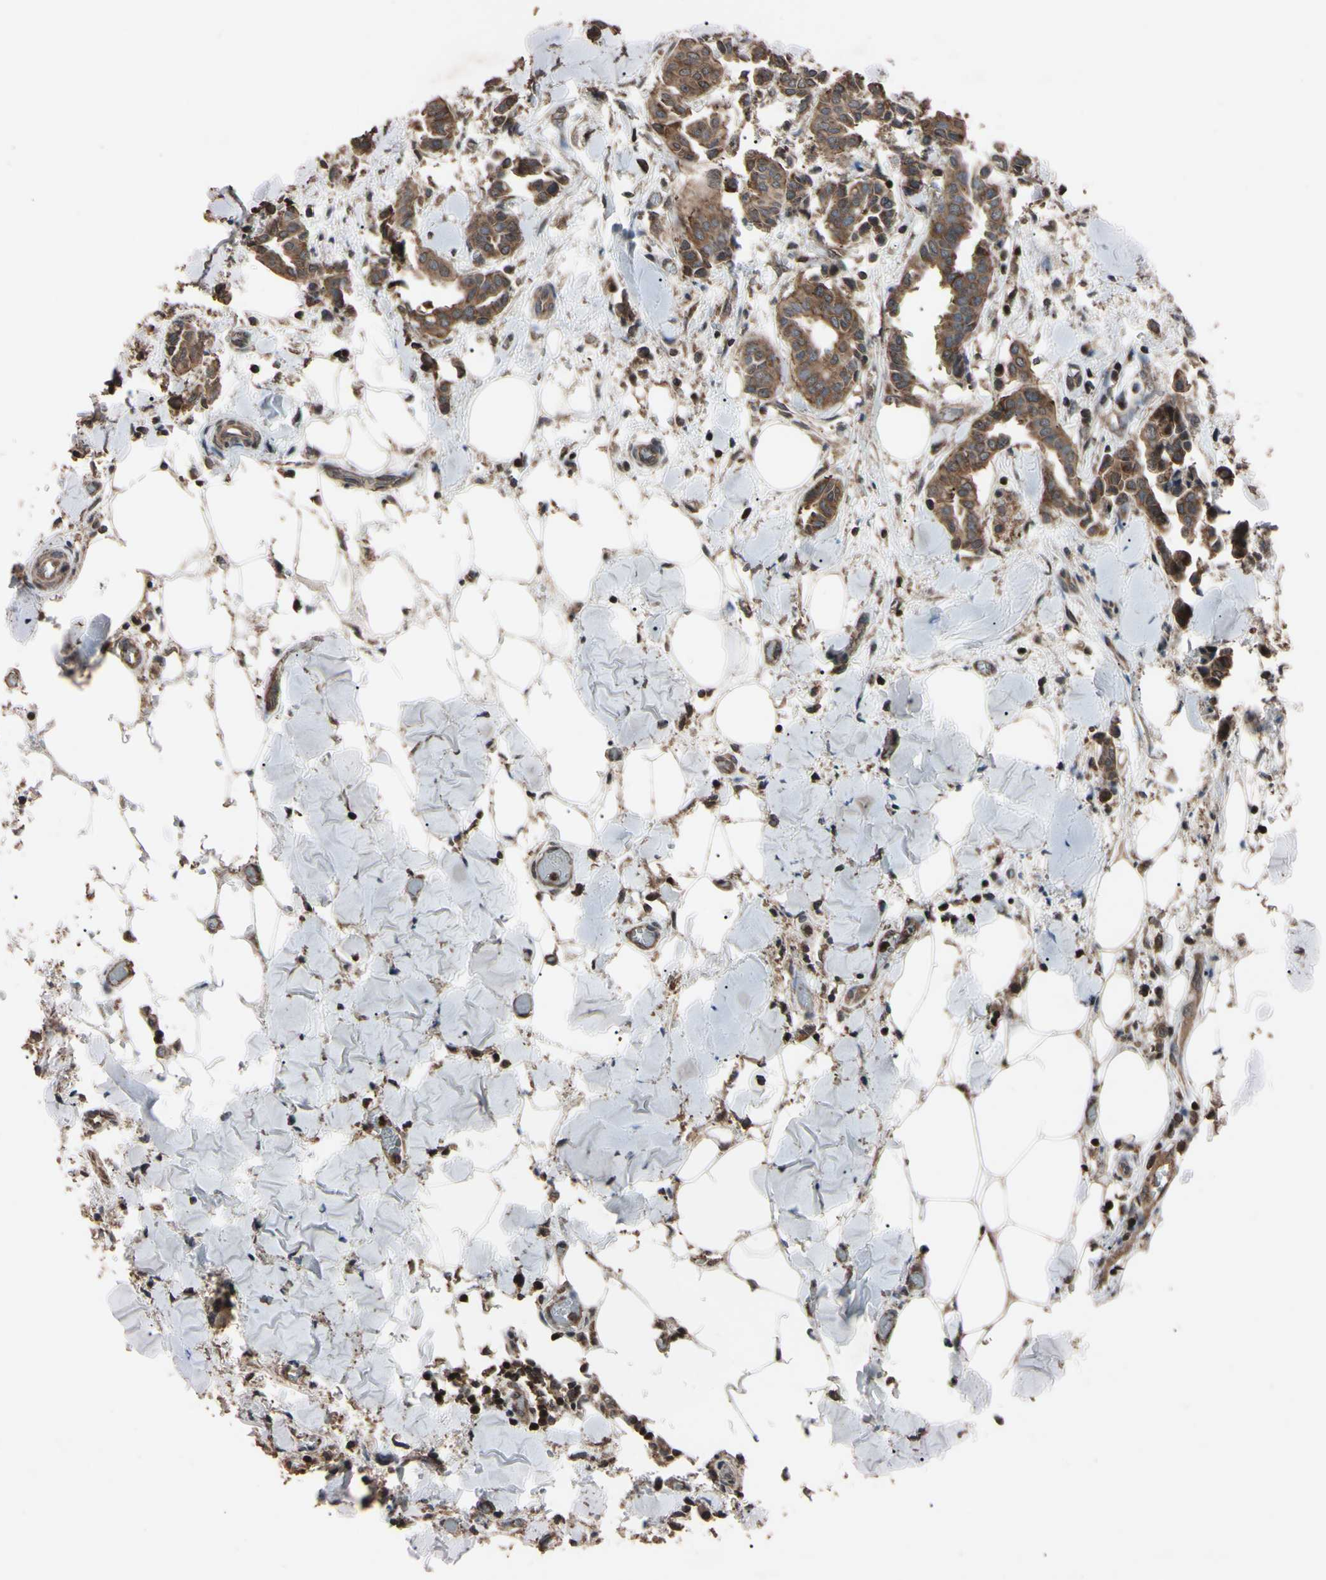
{"staining": {"intensity": "moderate", "quantity": ">75%", "location": "cytoplasmic/membranous"}, "tissue": "head and neck cancer", "cell_type": "Tumor cells", "image_type": "cancer", "snomed": [{"axis": "morphology", "description": "Adenocarcinoma, NOS"}, {"axis": "topography", "description": "Salivary gland"}, {"axis": "topography", "description": "Head-Neck"}], "caption": "Human adenocarcinoma (head and neck) stained with a protein marker reveals moderate staining in tumor cells.", "gene": "TNFRSF1A", "patient": {"sex": "female", "age": 59}}